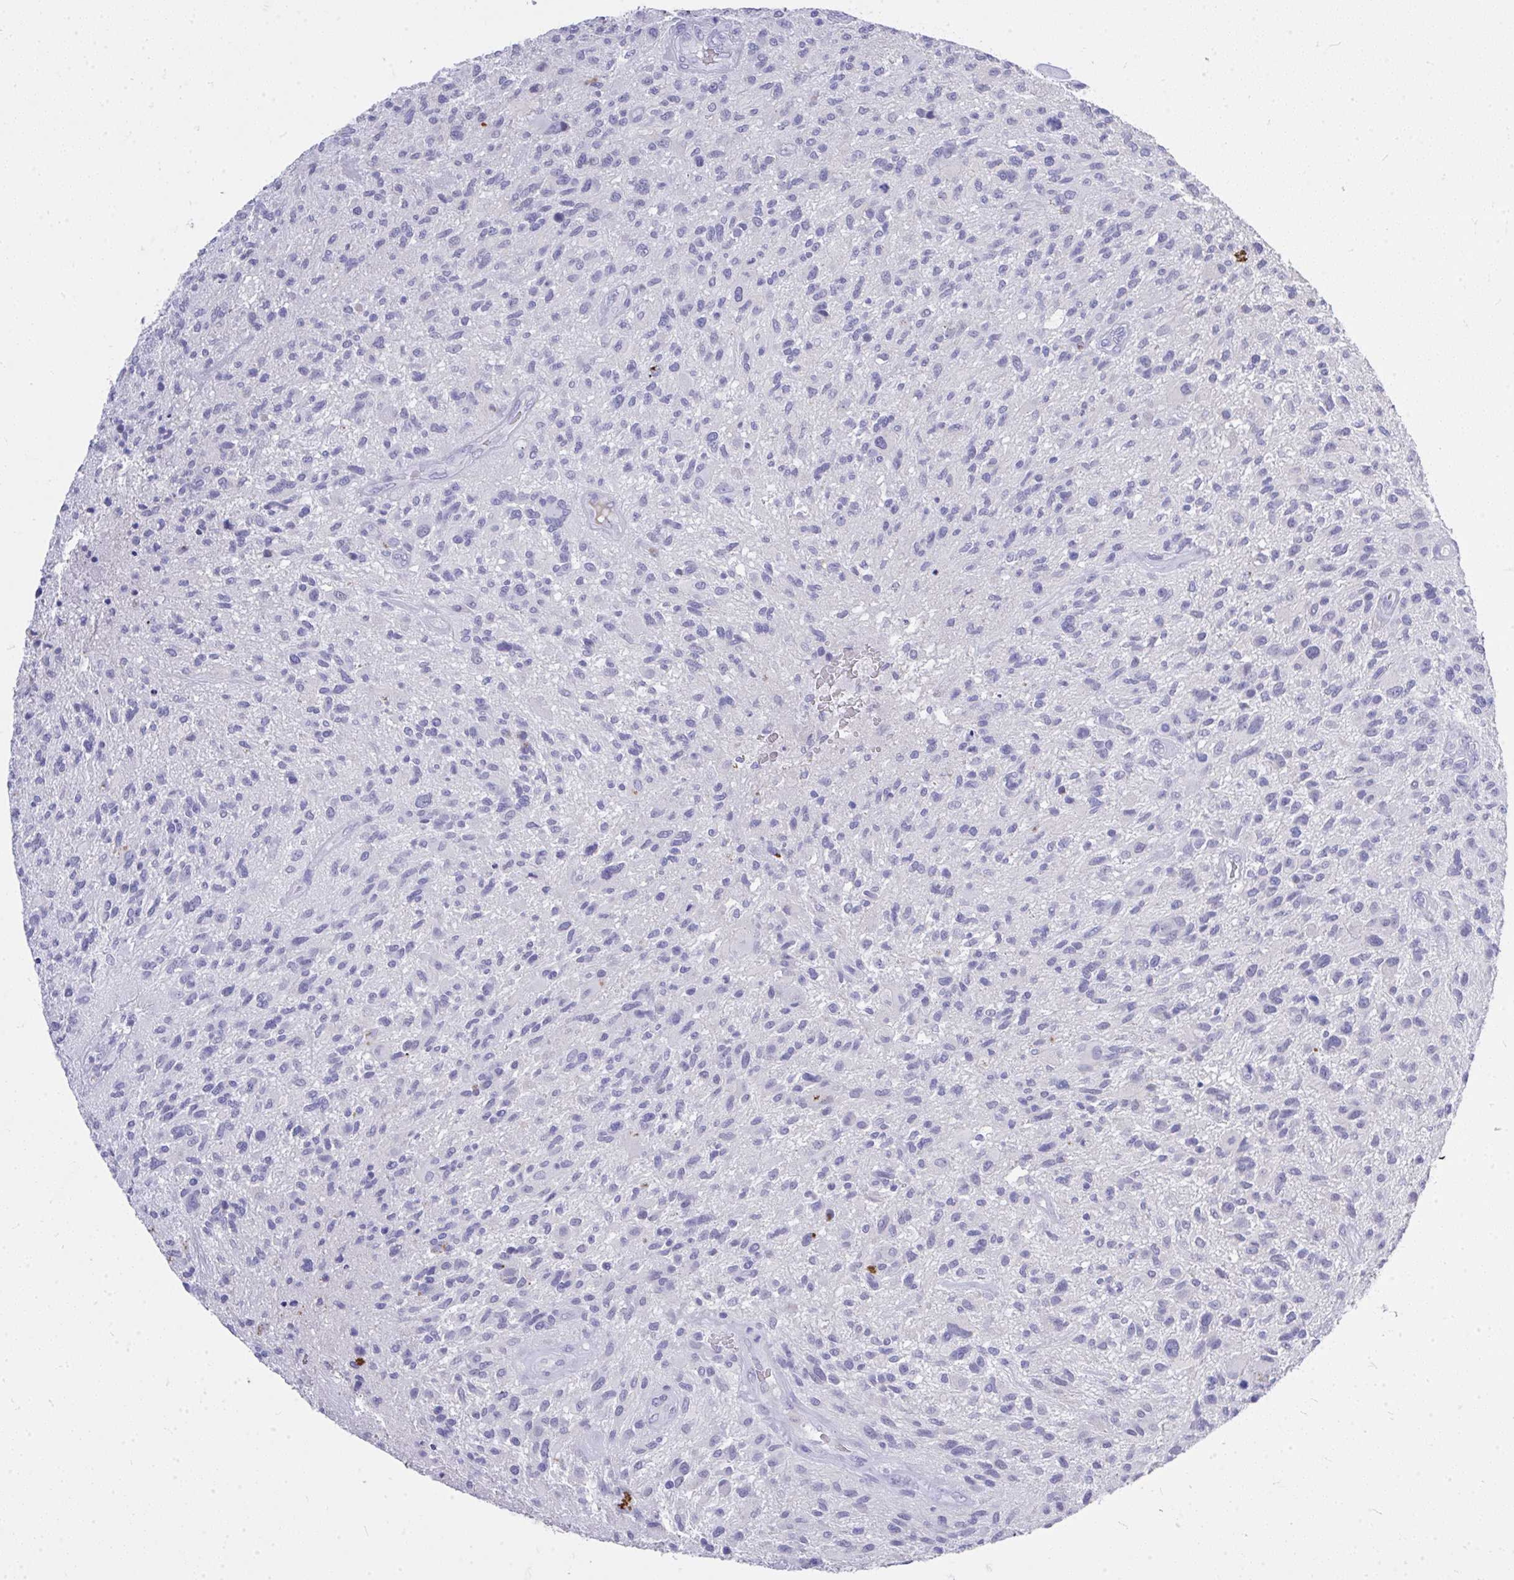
{"staining": {"intensity": "negative", "quantity": "none", "location": "none"}, "tissue": "glioma", "cell_type": "Tumor cells", "image_type": "cancer", "snomed": [{"axis": "morphology", "description": "Glioma, malignant, High grade"}, {"axis": "topography", "description": "Brain"}], "caption": "Histopathology image shows no significant protein expression in tumor cells of glioma. (Immunohistochemistry (ihc), brightfield microscopy, high magnification).", "gene": "MS4A12", "patient": {"sex": "male", "age": 47}}